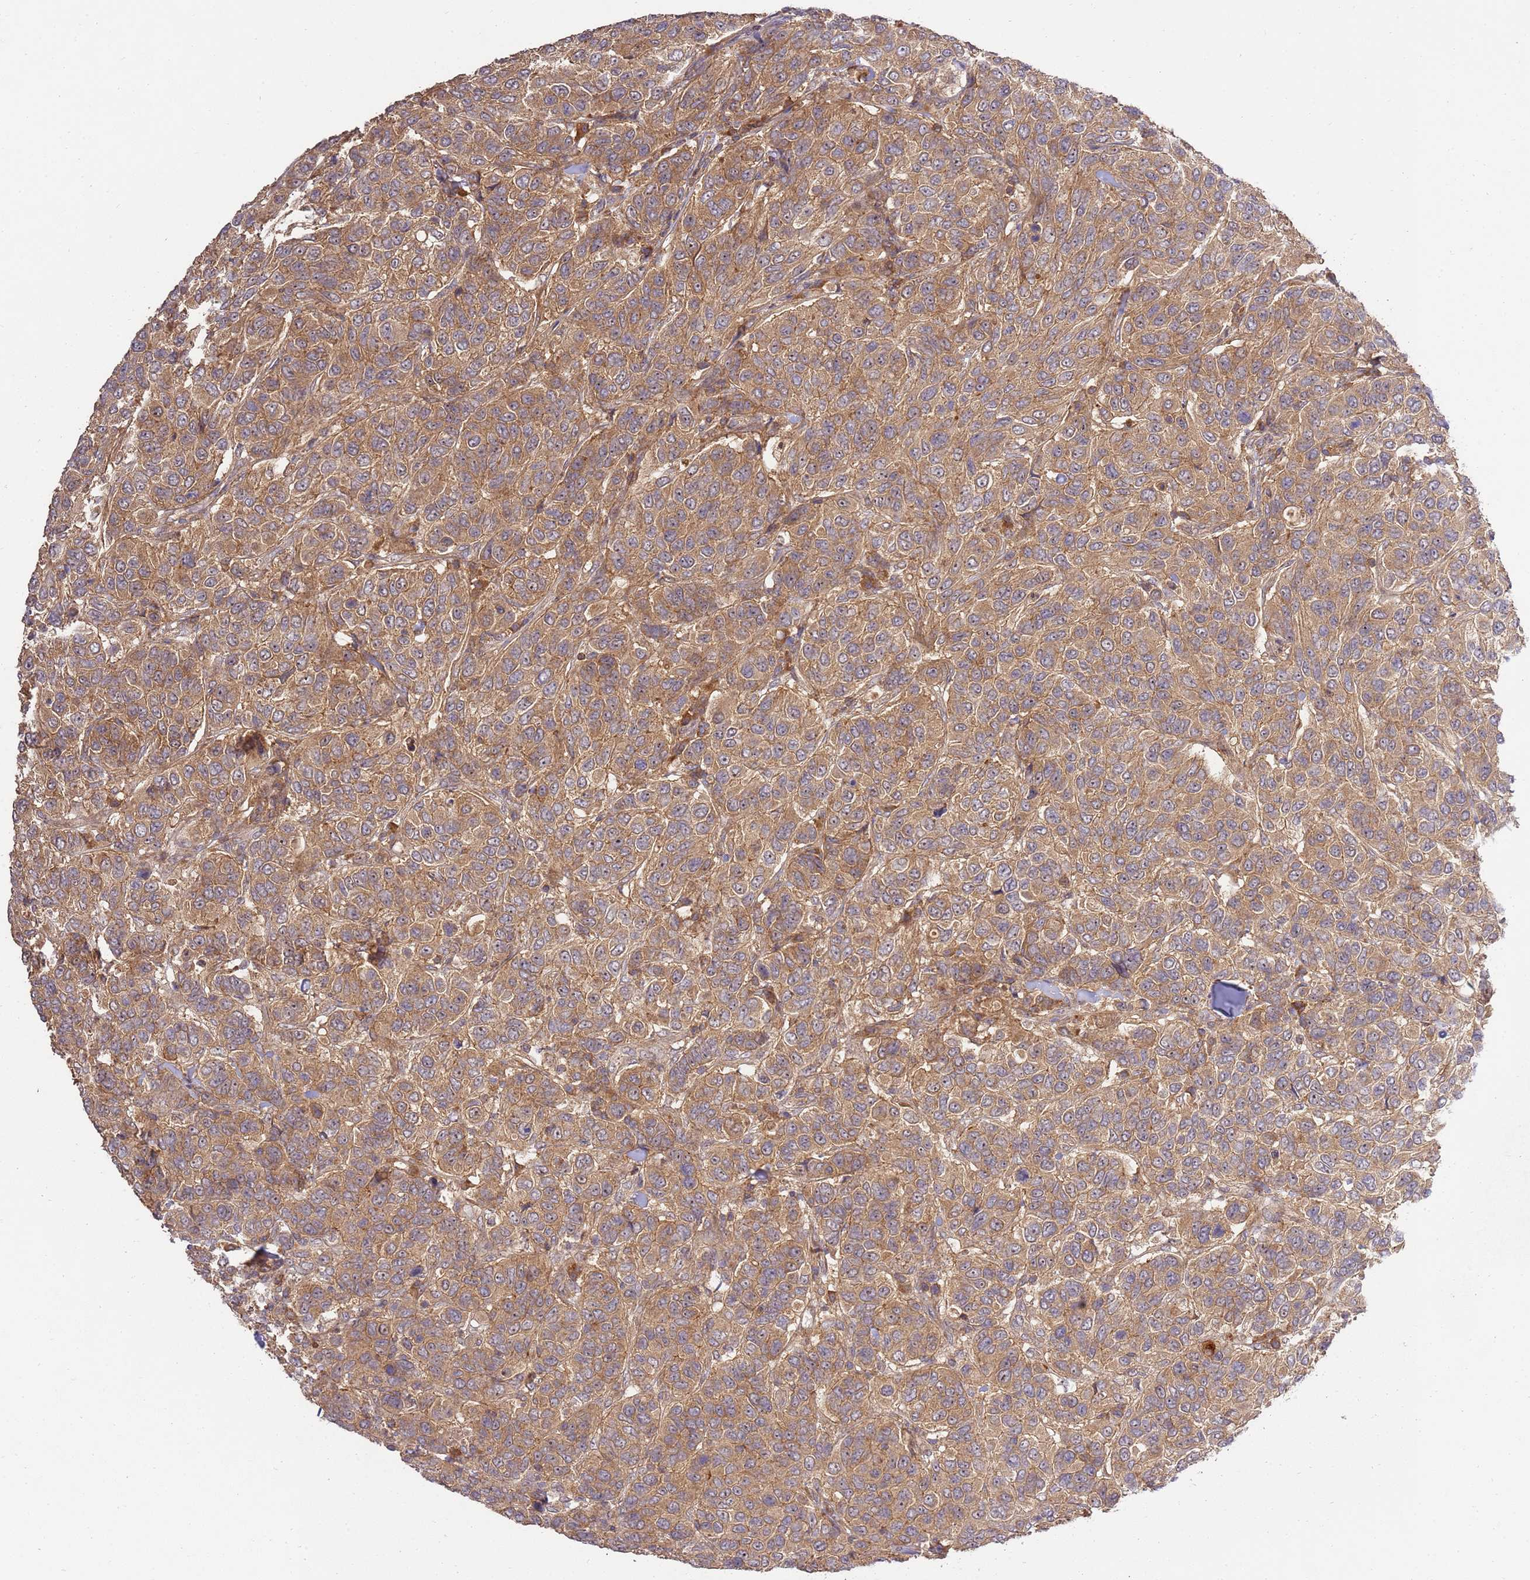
{"staining": {"intensity": "weak", "quantity": ">75%", "location": "cytoplasmic/membranous"}, "tissue": "breast cancer", "cell_type": "Tumor cells", "image_type": "cancer", "snomed": [{"axis": "morphology", "description": "Duct carcinoma"}, {"axis": "topography", "description": "Breast"}], "caption": "Breast cancer (intraductal carcinoma) tissue displays weak cytoplasmic/membranous staining in approximately >75% of tumor cells The staining was performed using DAB (3,3'-diaminobenzidine) to visualize the protein expression in brown, while the nuclei were stained in blue with hematoxylin (Magnification: 20x).", "gene": "GAREM1", "patient": {"sex": "female", "age": 55}}